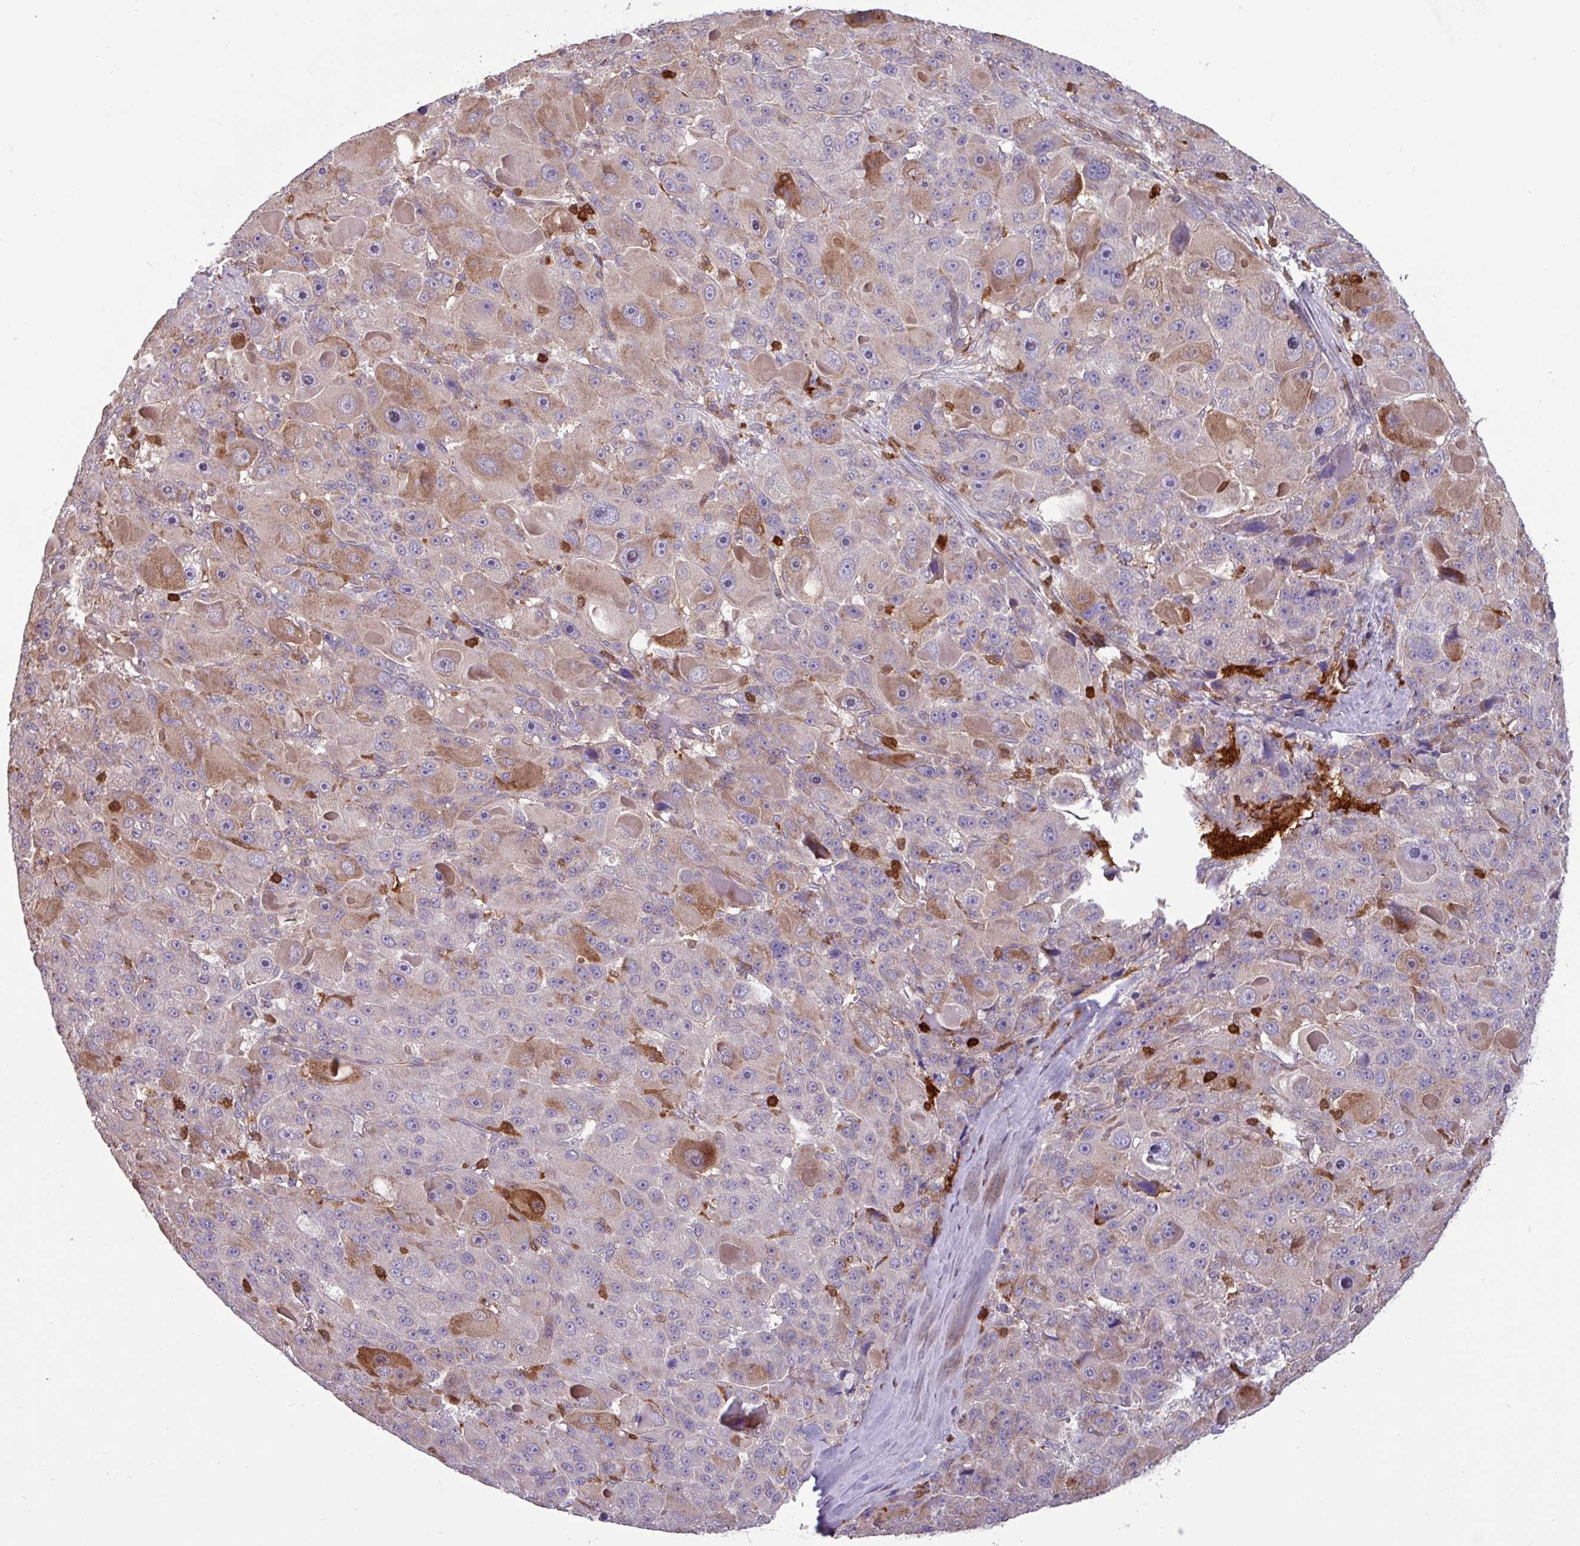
{"staining": {"intensity": "moderate", "quantity": "<25%", "location": "cytoplasmic/membranous"}, "tissue": "liver cancer", "cell_type": "Tumor cells", "image_type": "cancer", "snomed": [{"axis": "morphology", "description": "Carcinoma, Hepatocellular, NOS"}, {"axis": "topography", "description": "Liver"}], "caption": "Immunohistochemistry (IHC) (DAB) staining of liver cancer exhibits moderate cytoplasmic/membranous protein expression in about <25% of tumor cells.", "gene": "SEC61G", "patient": {"sex": "male", "age": 76}}